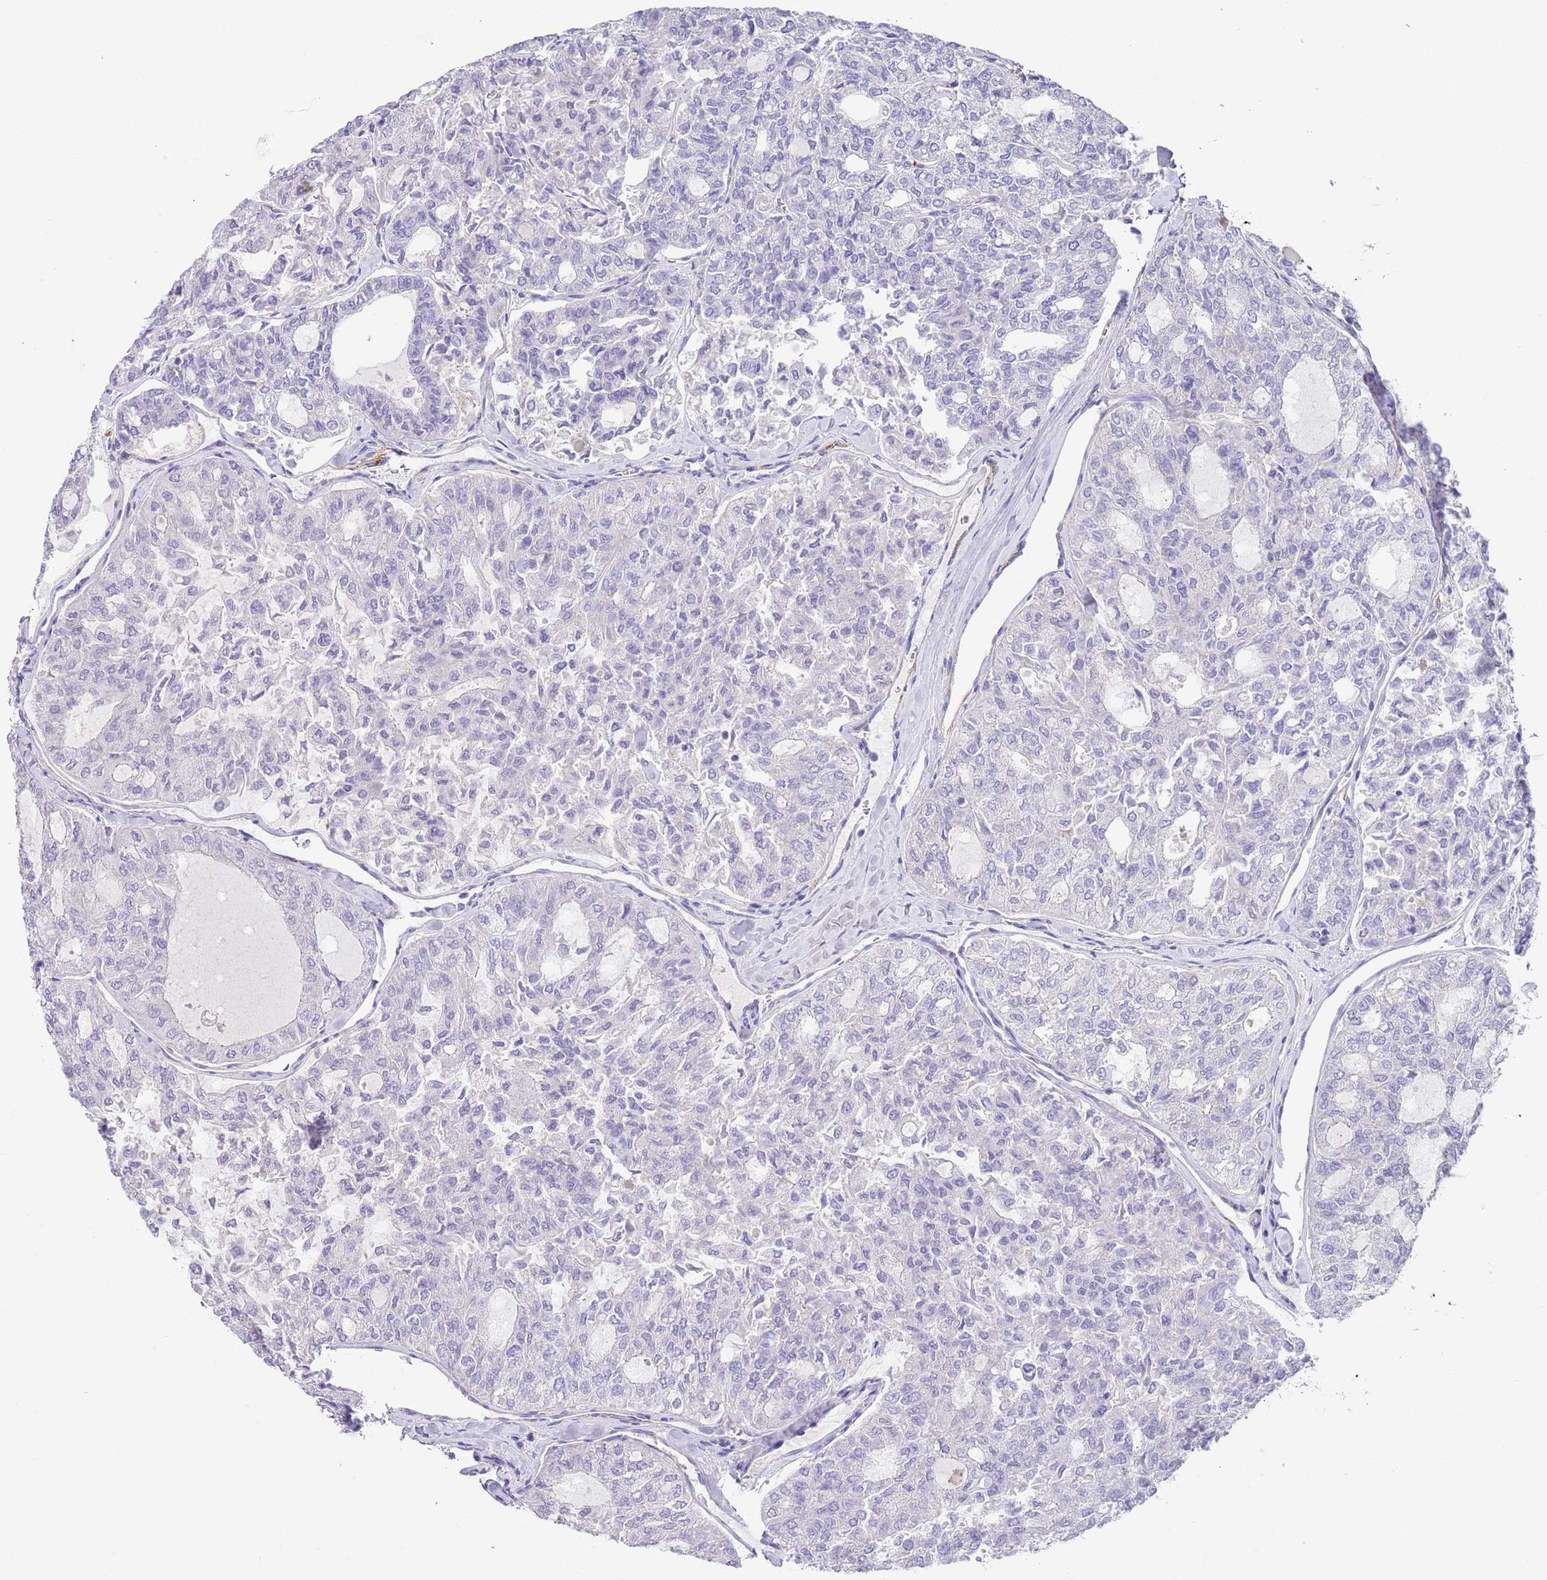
{"staining": {"intensity": "negative", "quantity": "none", "location": "none"}, "tissue": "thyroid cancer", "cell_type": "Tumor cells", "image_type": "cancer", "snomed": [{"axis": "morphology", "description": "Follicular adenoma carcinoma, NOS"}, {"axis": "topography", "description": "Thyroid gland"}], "caption": "Protein analysis of follicular adenoma carcinoma (thyroid) exhibits no significant positivity in tumor cells.", "gene": "RNF169", "patient": {"sex": "male", "age": 75}}